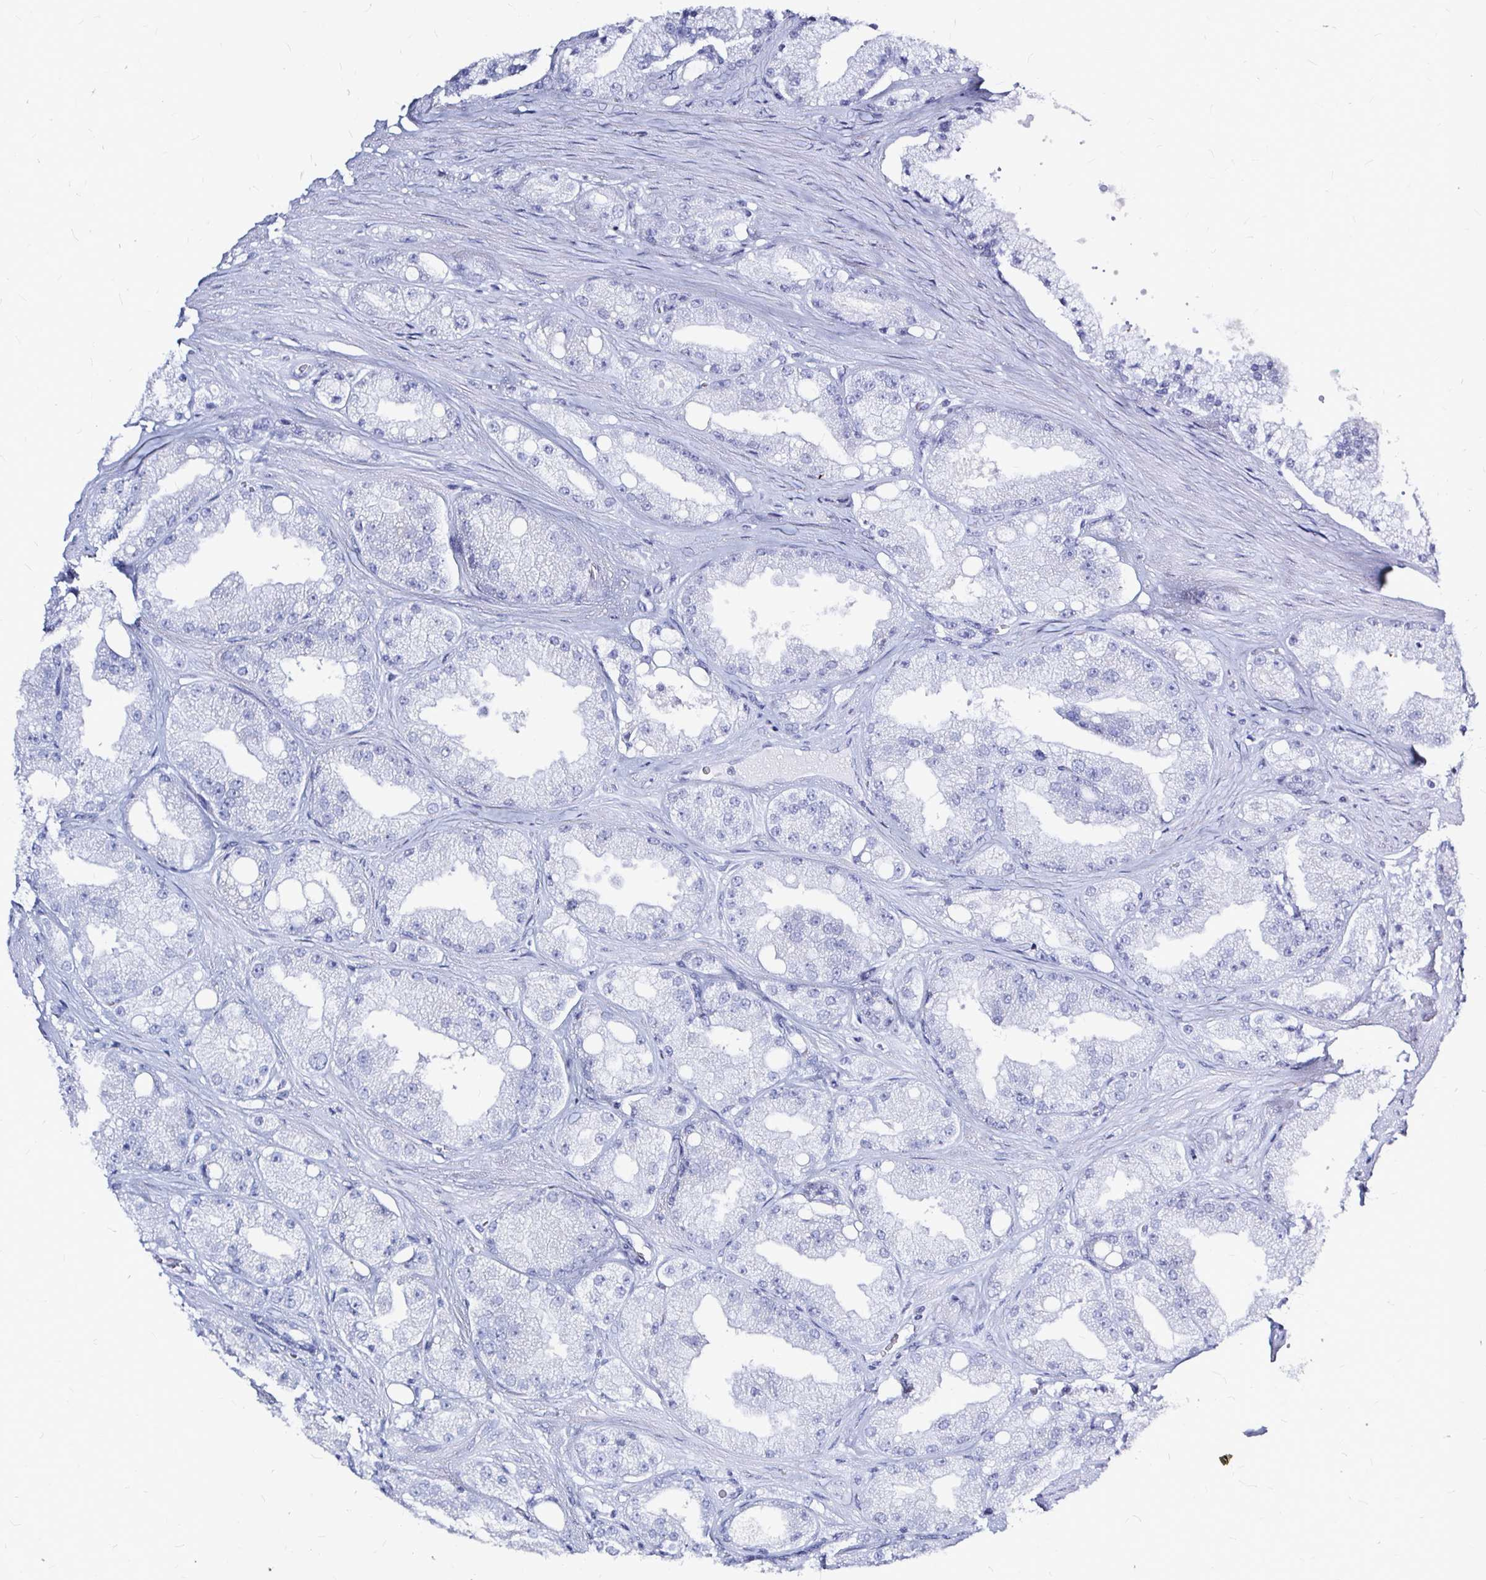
{"staining": {"intensity": "negative", "quantity": "none", "location": "none"}, "tissue": "prostate cancer", "cell_type": "Tumor cells", "image_type": "cancer", "snomed": [{"axis": "morphology", "description": "Adenocarcinoma, High grade"}, {"axis": "topography", "description": "Prostate"}], "caption": "Immunohistochemical staining of adenocarcinoma (high-grade) (prostate) reveals no significant expression in tumor cells.", "gene": "LUZP4", "patient": {"sex": "male", "age": 66}}